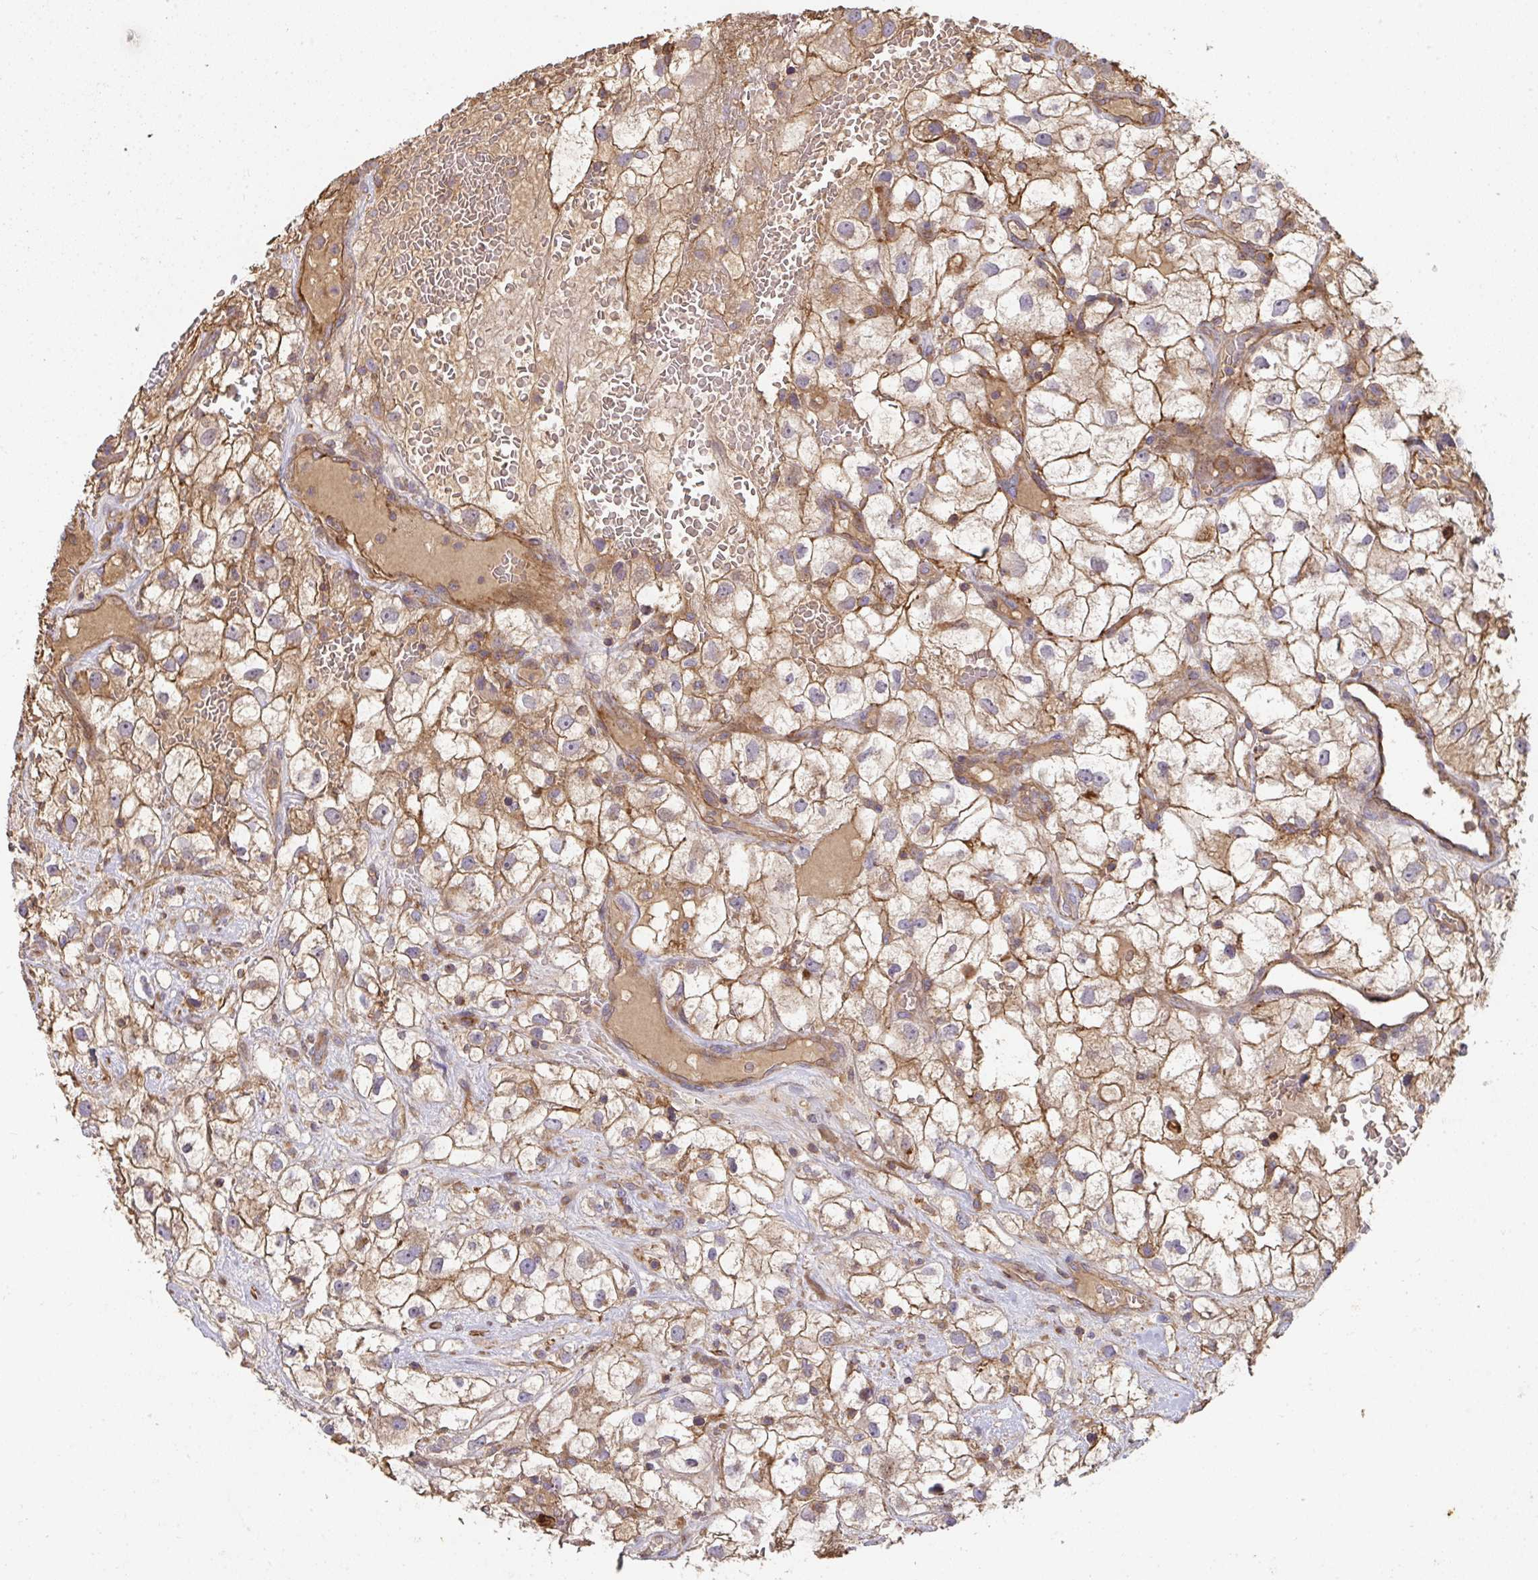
{"staining": {"intensity": "moderate", "quantity": "25%-75%", "location": "cytoplasmic/membranous"}, "tissue": "renal cancer", "cell_type": "Tumor cells", "image_type": "cancer", "snomed": [{"axis": "morphology", "description": "Adenocarcinoma, NOS"}, {"axis": "topography", "description": "Kidney"}], "caption": "The photomicrograph demonstrates a brown stain indicating the presence of a protein in the cytoplasmic/membranous of tumor cells in renal adenocarcinoma. The staining is performed using DAB (3,3'-diaminobenzidine) brown chromogen to label protein expression. The nuclei are counter-stained blue using hematoxylin.", "gene": "TNMD", "patient": {"sex": "male", "age": 59}}